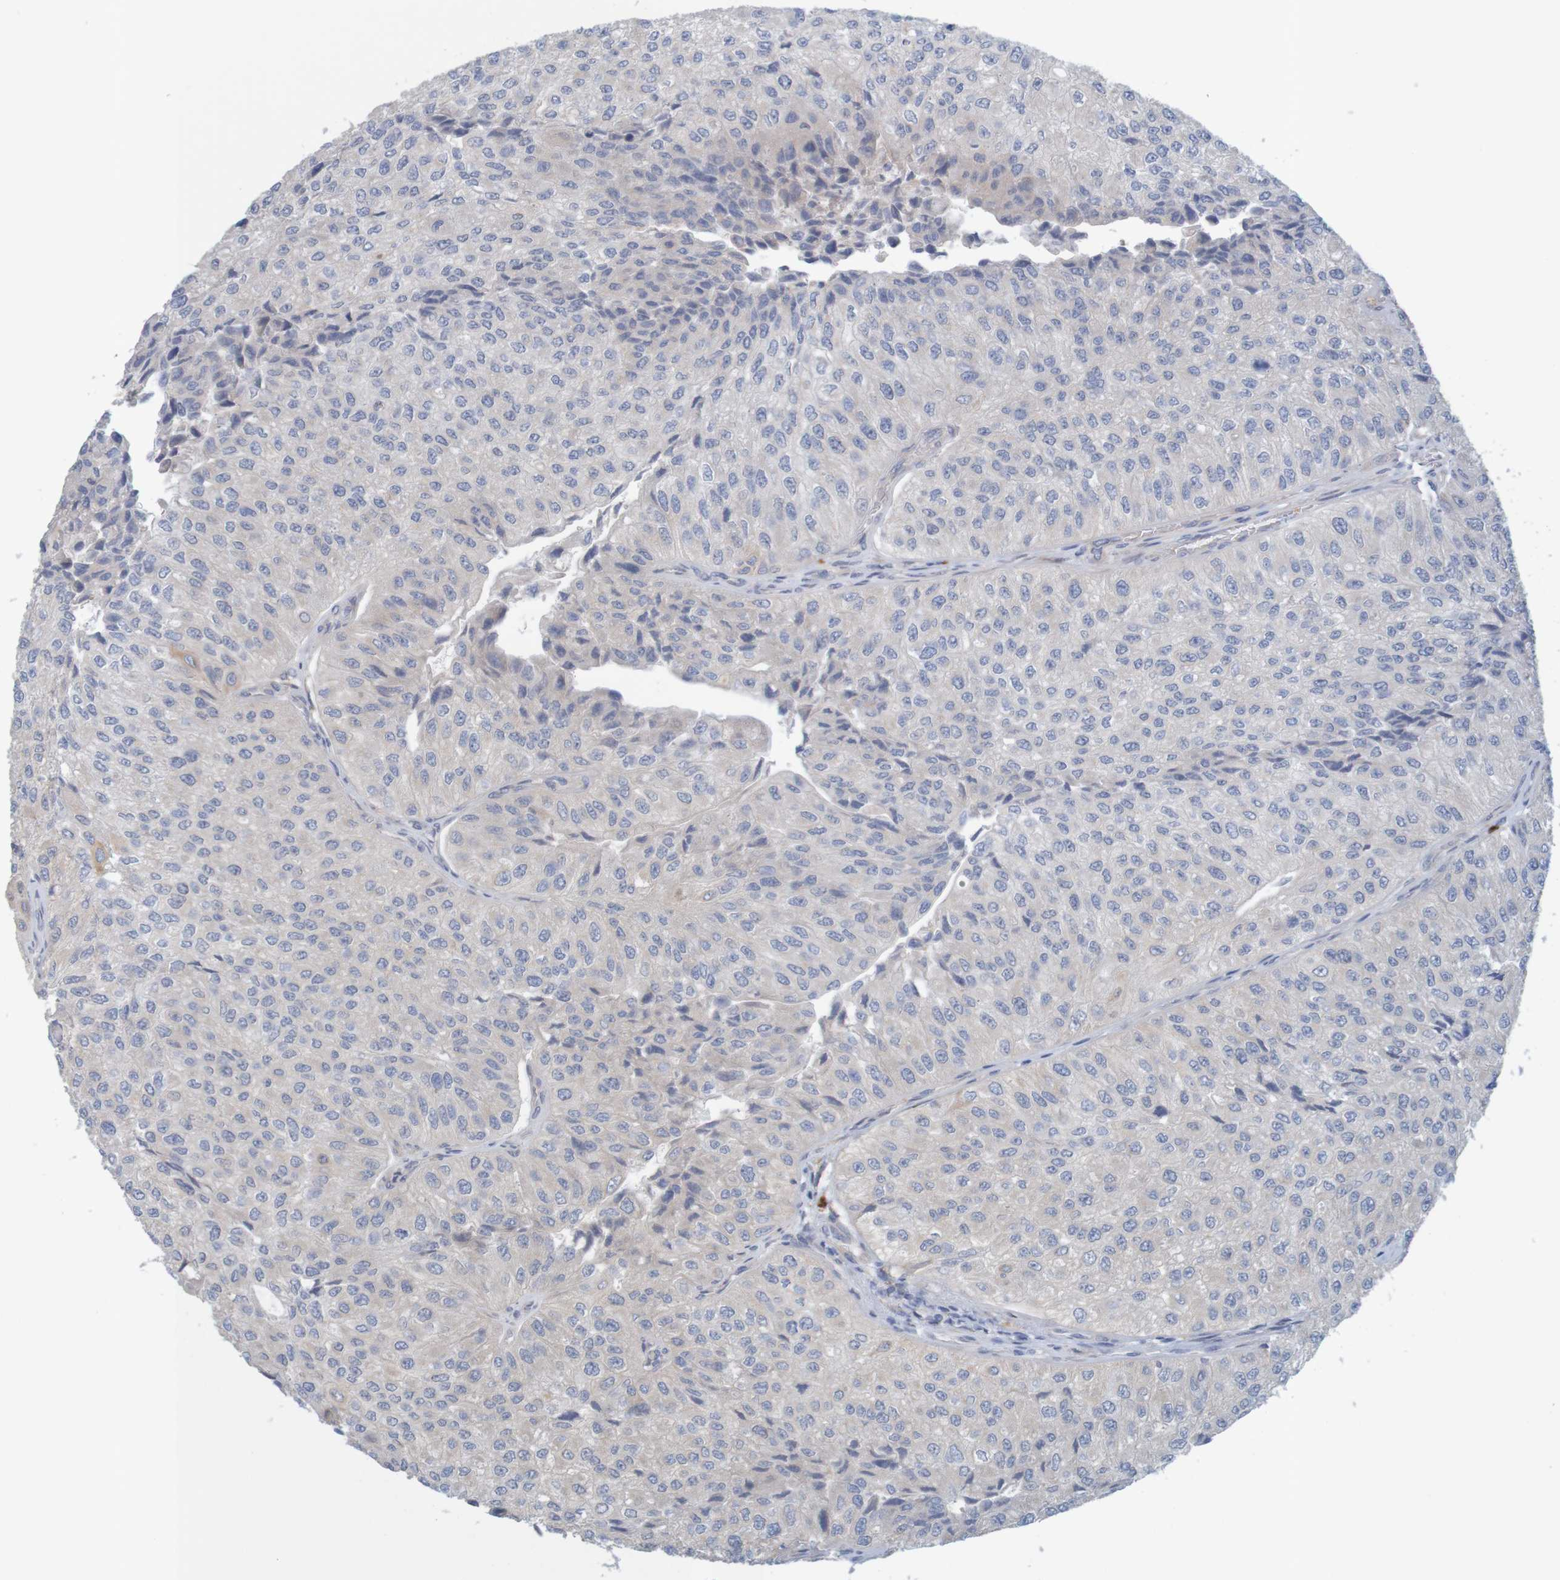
{"staining": {"intensity": "negative", "quantity": "none", "location": "none"}, "tissue": "urothelial cancer", "cell_type": "Tumor cells", "image_type": "cancer", "snomed": [{"axis": "morphology", "description": "Urothelial carcinoma, High grade"}, {"axis": "topography", "description": "Kidney"}, {"axis": "topography", "description": "Urinary bladder"}], "caption": "Immunohistochemical staining of human urothelial cancer shows no significant staining in tumor cells.", "gene": "KRT23", "patient": {"sex": "male", "age": 77}}